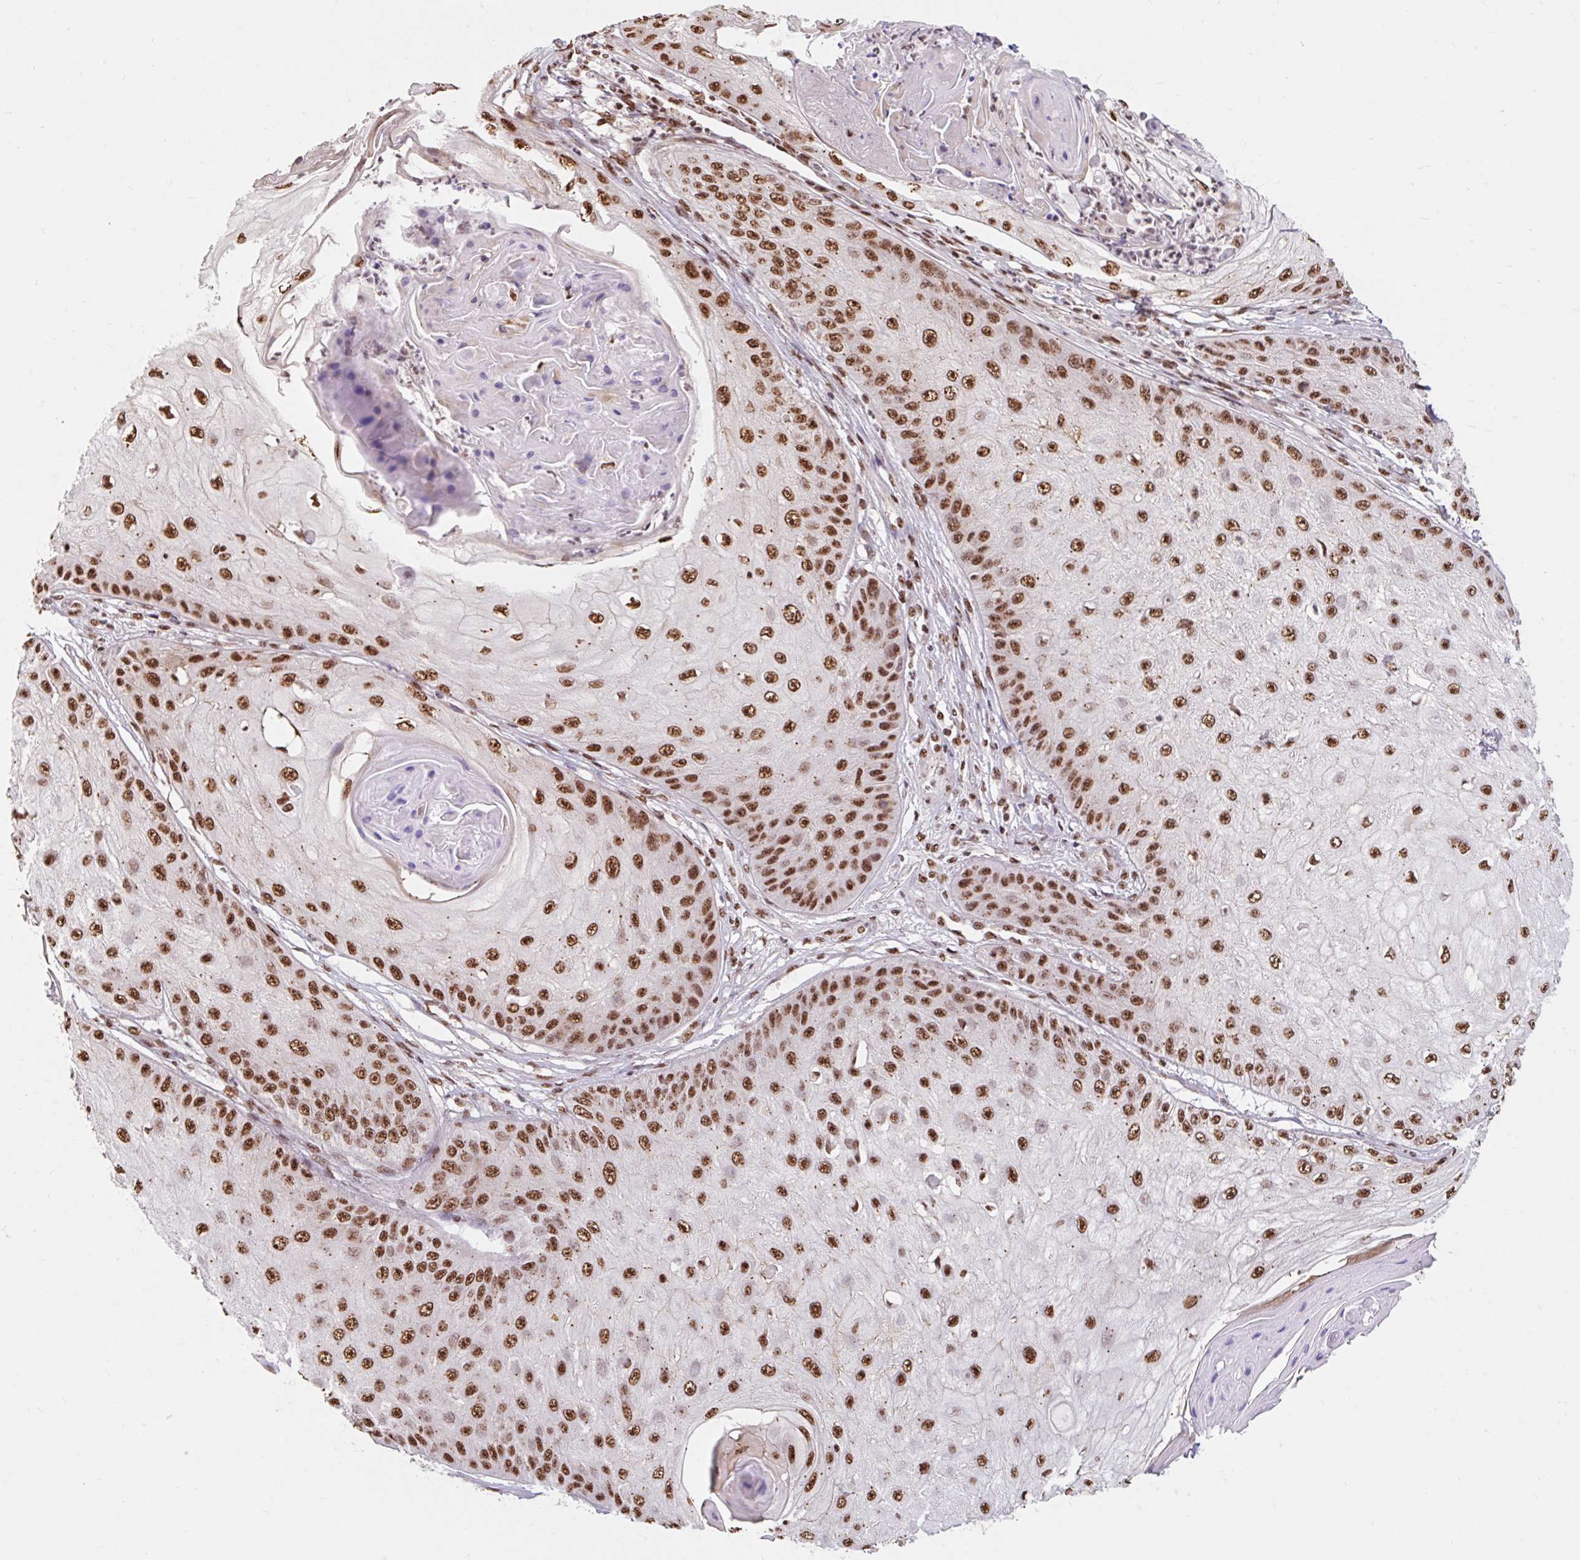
{"staining": {"intensity": "strong", "quantity": ">75%", "location": "nuclear"}, "tissue": "skin cancer", "cell_type": "Tumor cells", "image_type": "cancer", "snomed": [{"axis": "morphology", "description": "Squamous cell carcinoma, NOS"}, {"axis": "topography", "description": "Skin"}], "caption": "IHC of human skin squamous cell carcinoma demonstrates high levels of strong nuclear staining in about >75% of tumor cells. (IHC, brightfield microscopy, high magnification).", "gene": "BICRA", "patient": {"sex": "male", "age": 70}}